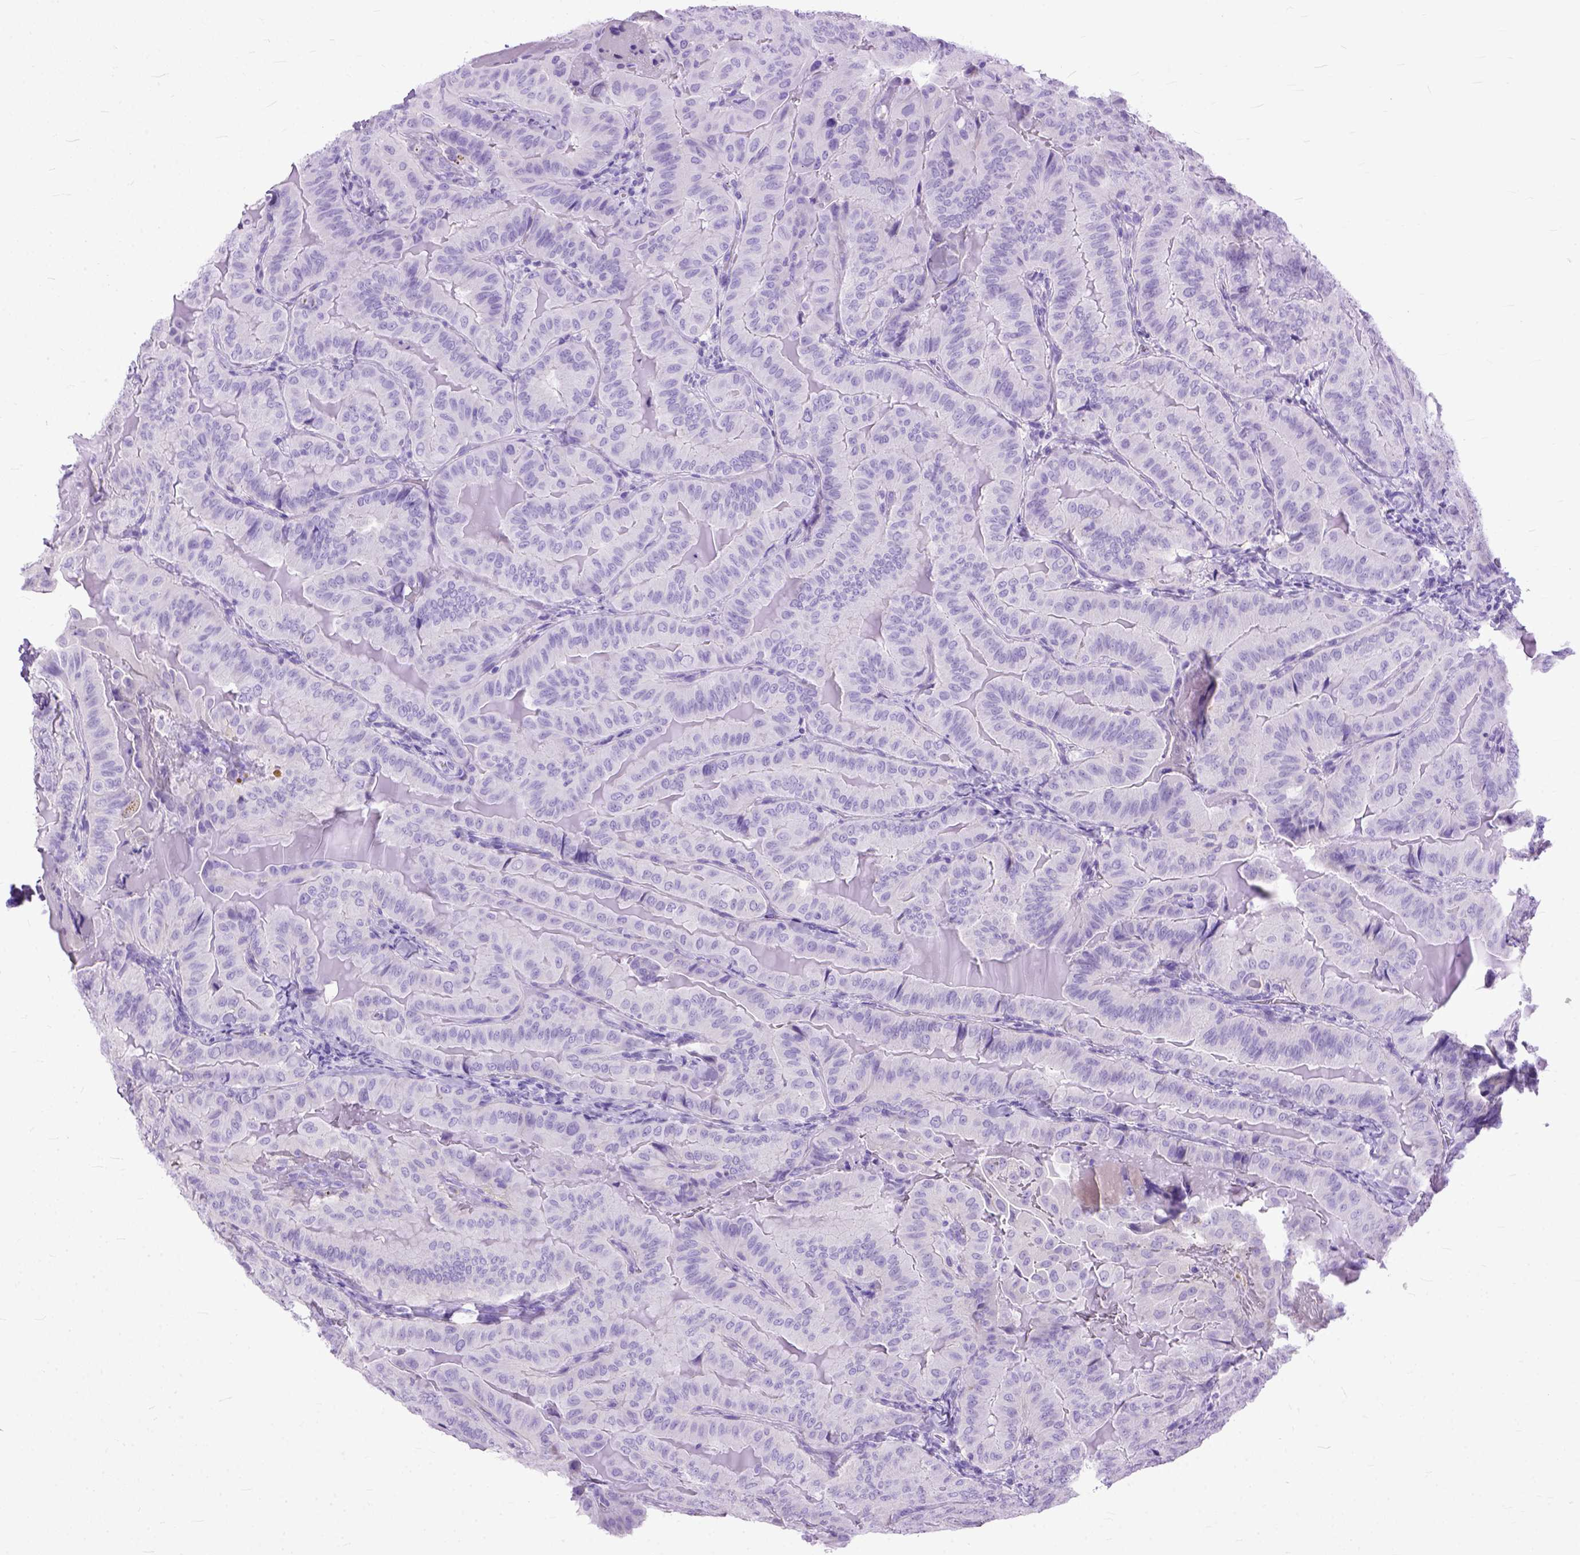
{"staining": {"intensity": "negative", "quantity": "none", "location": "none"}, "tissue": "thyroid cancer", "cell_type": "Tumor cells", "image_type": "cancer", "snomed": [{"axis": "morphology", "description": "Papillary adenocarcinoma, NOS"}, {"axis": "topography", "description": "Thyroid gland"}], "caption": "Immunohistochemistry (IHC) histopathology image of neoplastic tissue: human papillary adenocarcinoma (thyroid) stained with DAB exhibits no significant protein positivity in tumor cells. (Brightfield microscopy of DAB (3,3'-diaminobenzidine) immunohistochemistry at high magnification).", "gene": "GNGT1", "patient": {"sex": "female", "age": 68}}